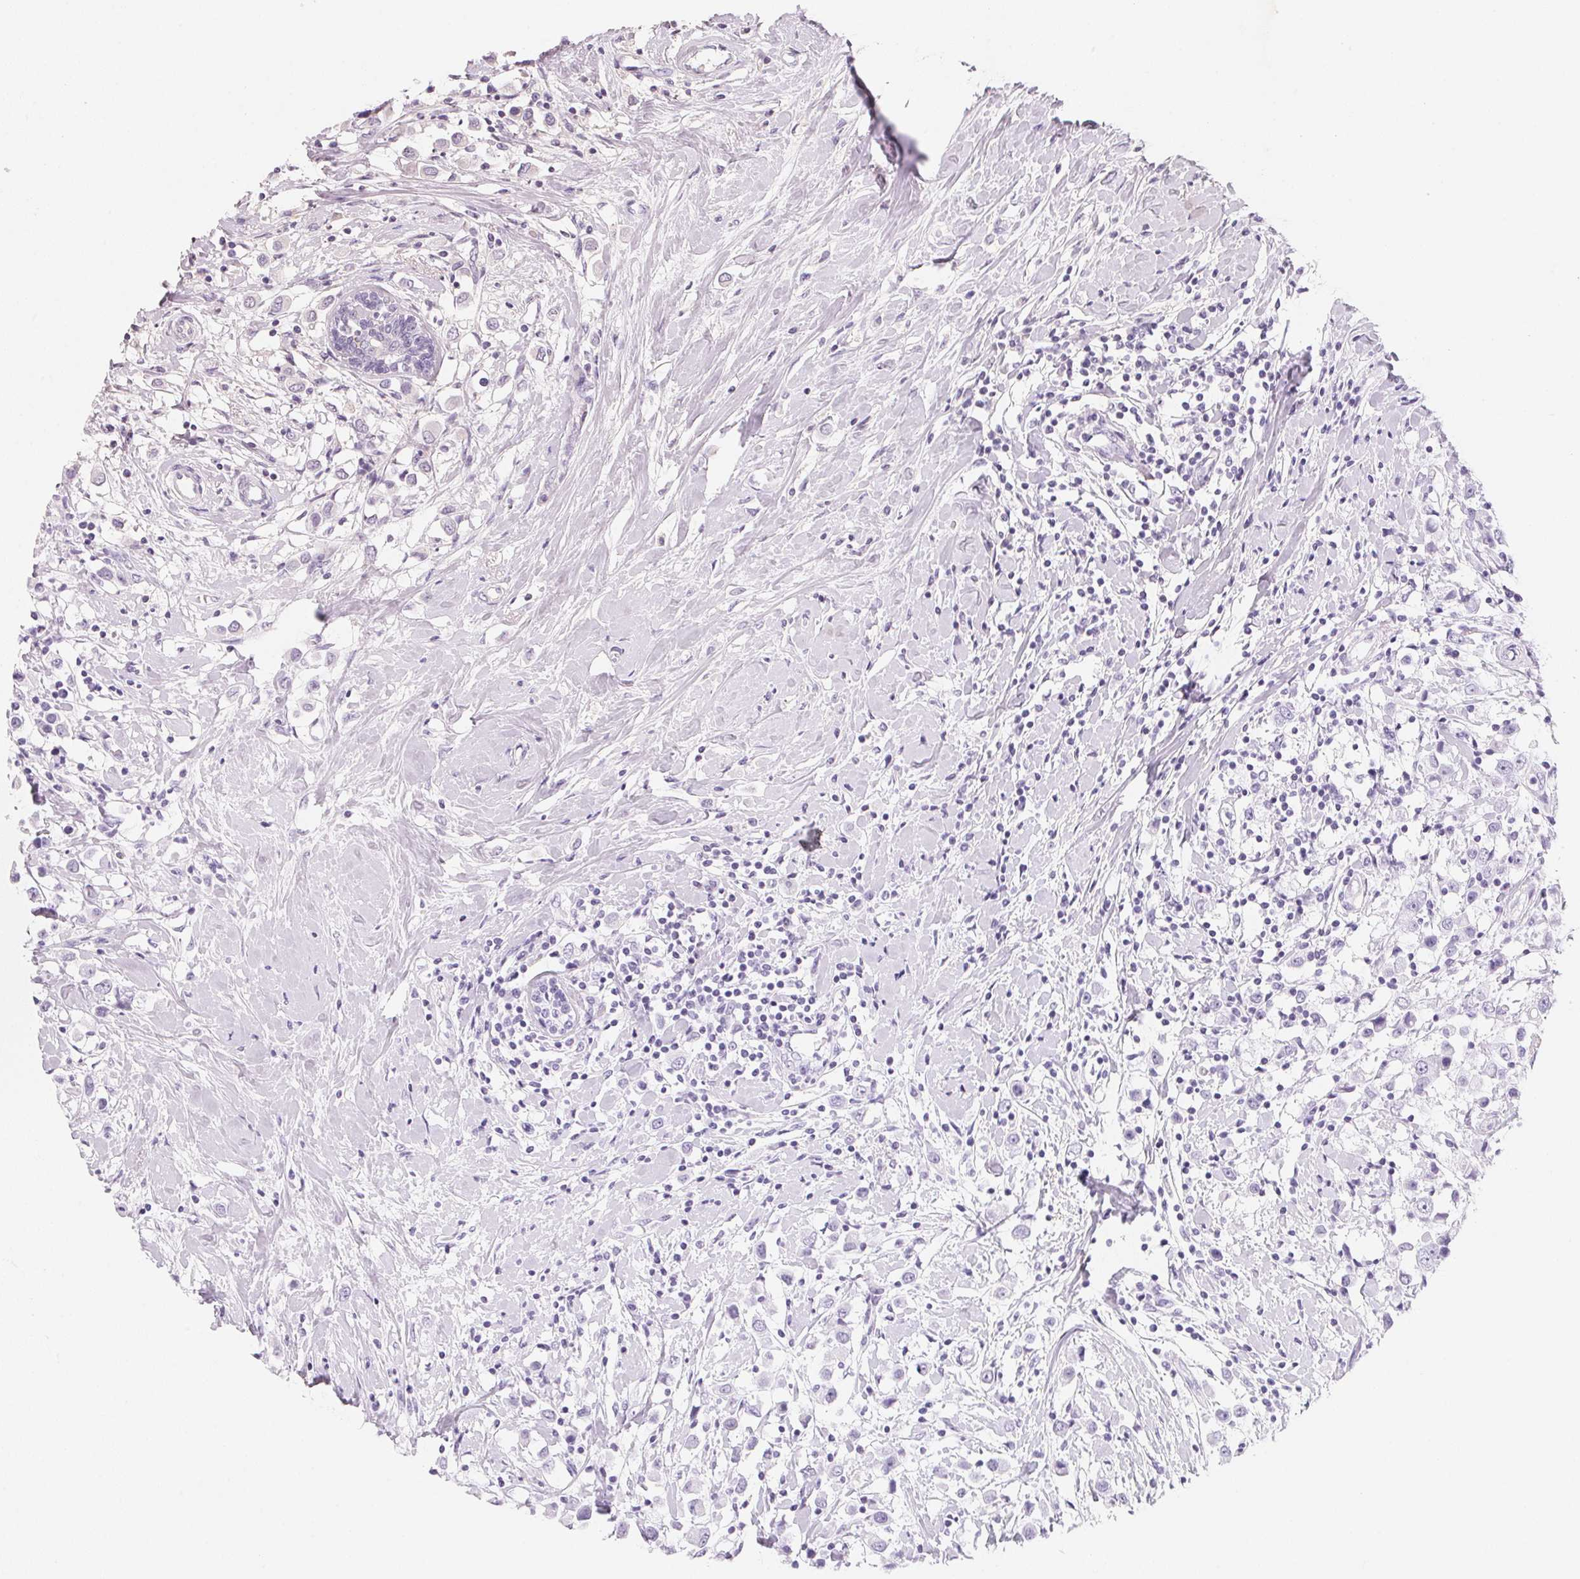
{"staining": {"intensity": "negative", "quantity": "none", "location": "none"}, "tissue": "breast cancer", "cell_type": "Tumor cells", "image_type": "cancer", "snomed": [{"axis": "morphology", "description": "Duct carcinoma"}, {"axis": "topography", "description": "Breast"}], "caption": "Immunohistochemistry (IHC) histopathology image of human invasive ductal carcinoma (breast) stained for a protein (brown), which demonstrates no staining in tumor cells.", "gene": "TREH", "patient": {"sex": "female", "age": 61}}